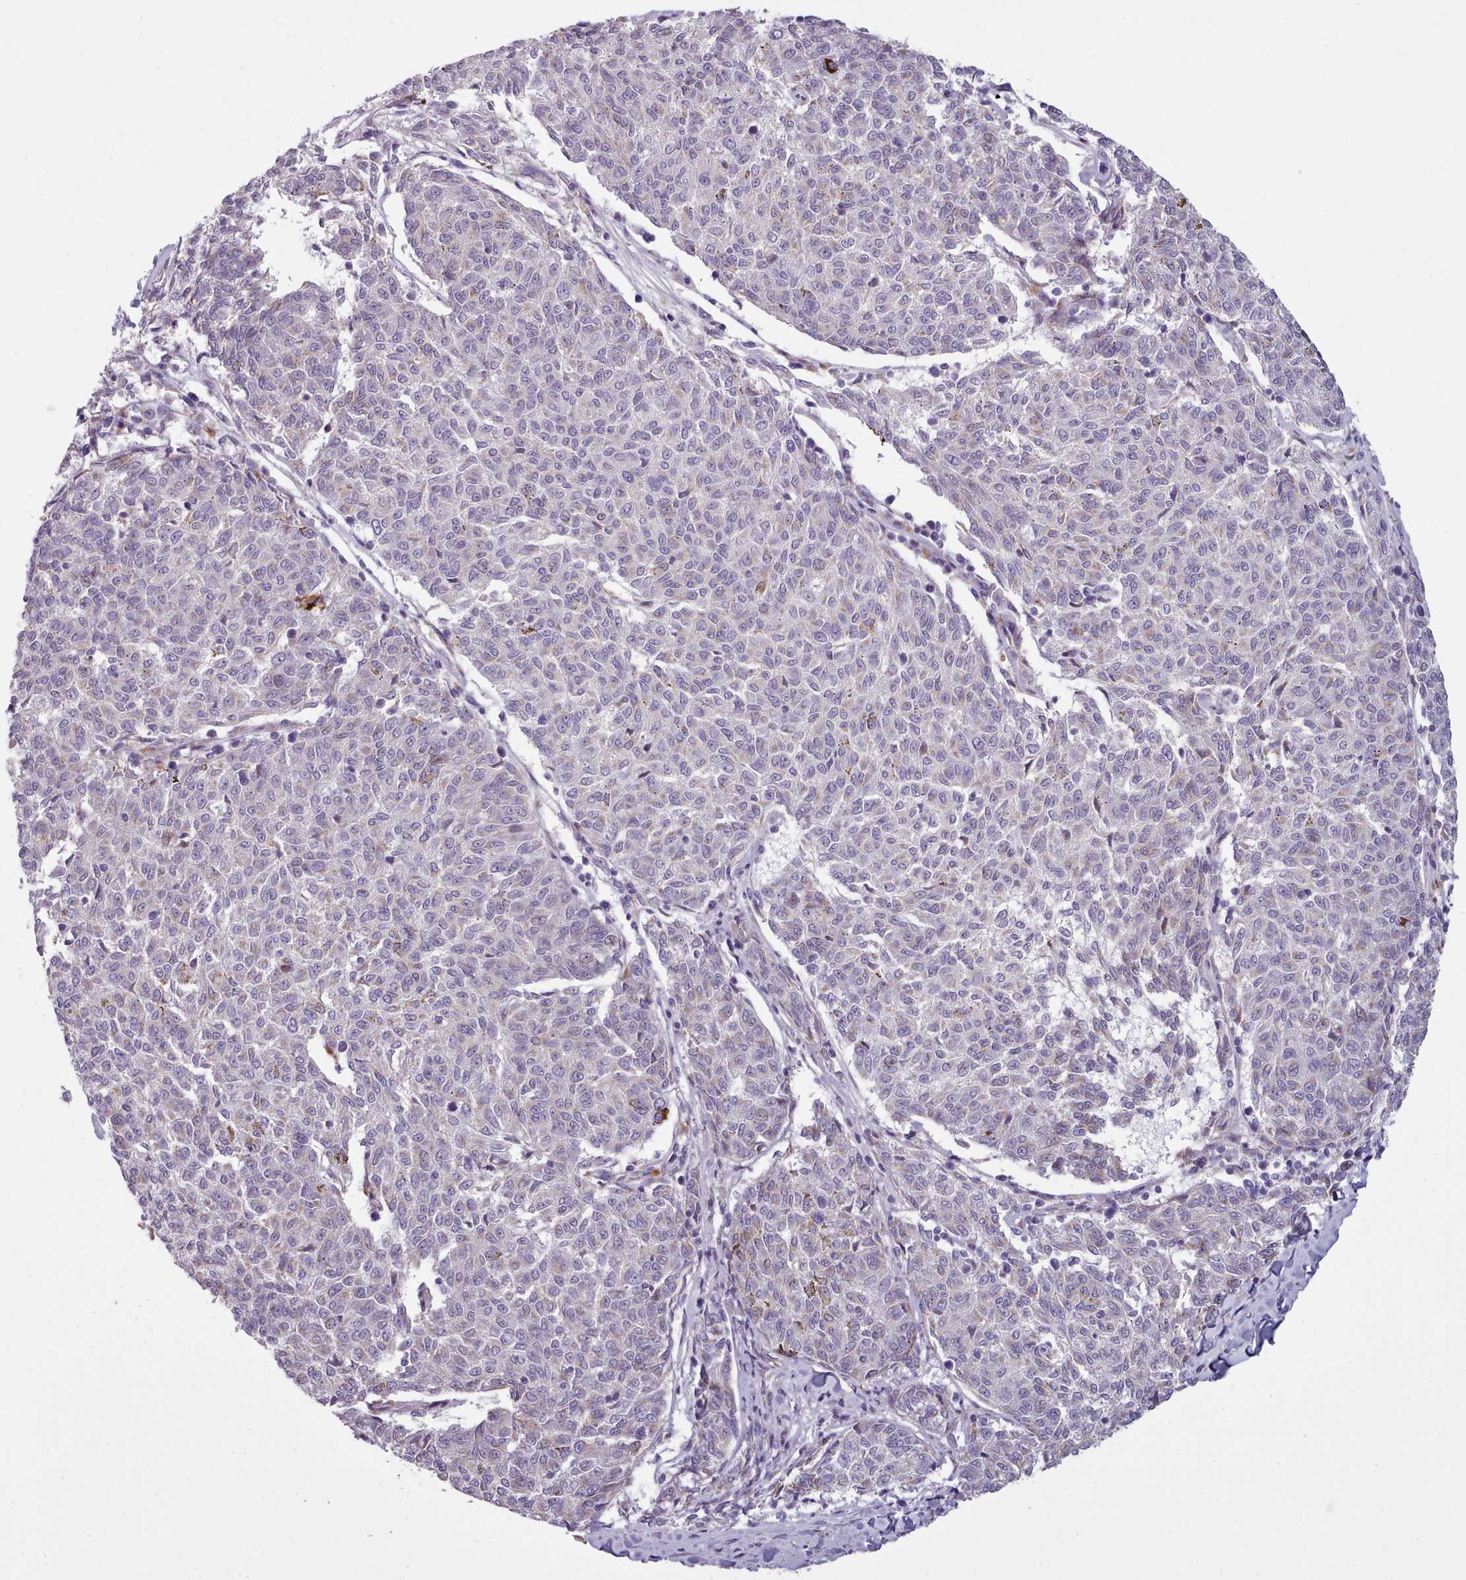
{"staining": {"intensity": "negative", "quantity": "none", "location": "none"}, "tissue": "melanoma", "cell_type": "Tumor cells", "image_type": "cancer", "snomed": [{"axis": "morphology", "description": "Malignant melanoma, NOS"}, {"axis": "topography", "description": "Skin"}], "caption": "A high-resolution histopathology image shows IHC staining of malignant melanoma, which shows no significant positivity in tumor cells.", "gene": "SLC52A3", "patient": {"sex": "female", "age": 72}}